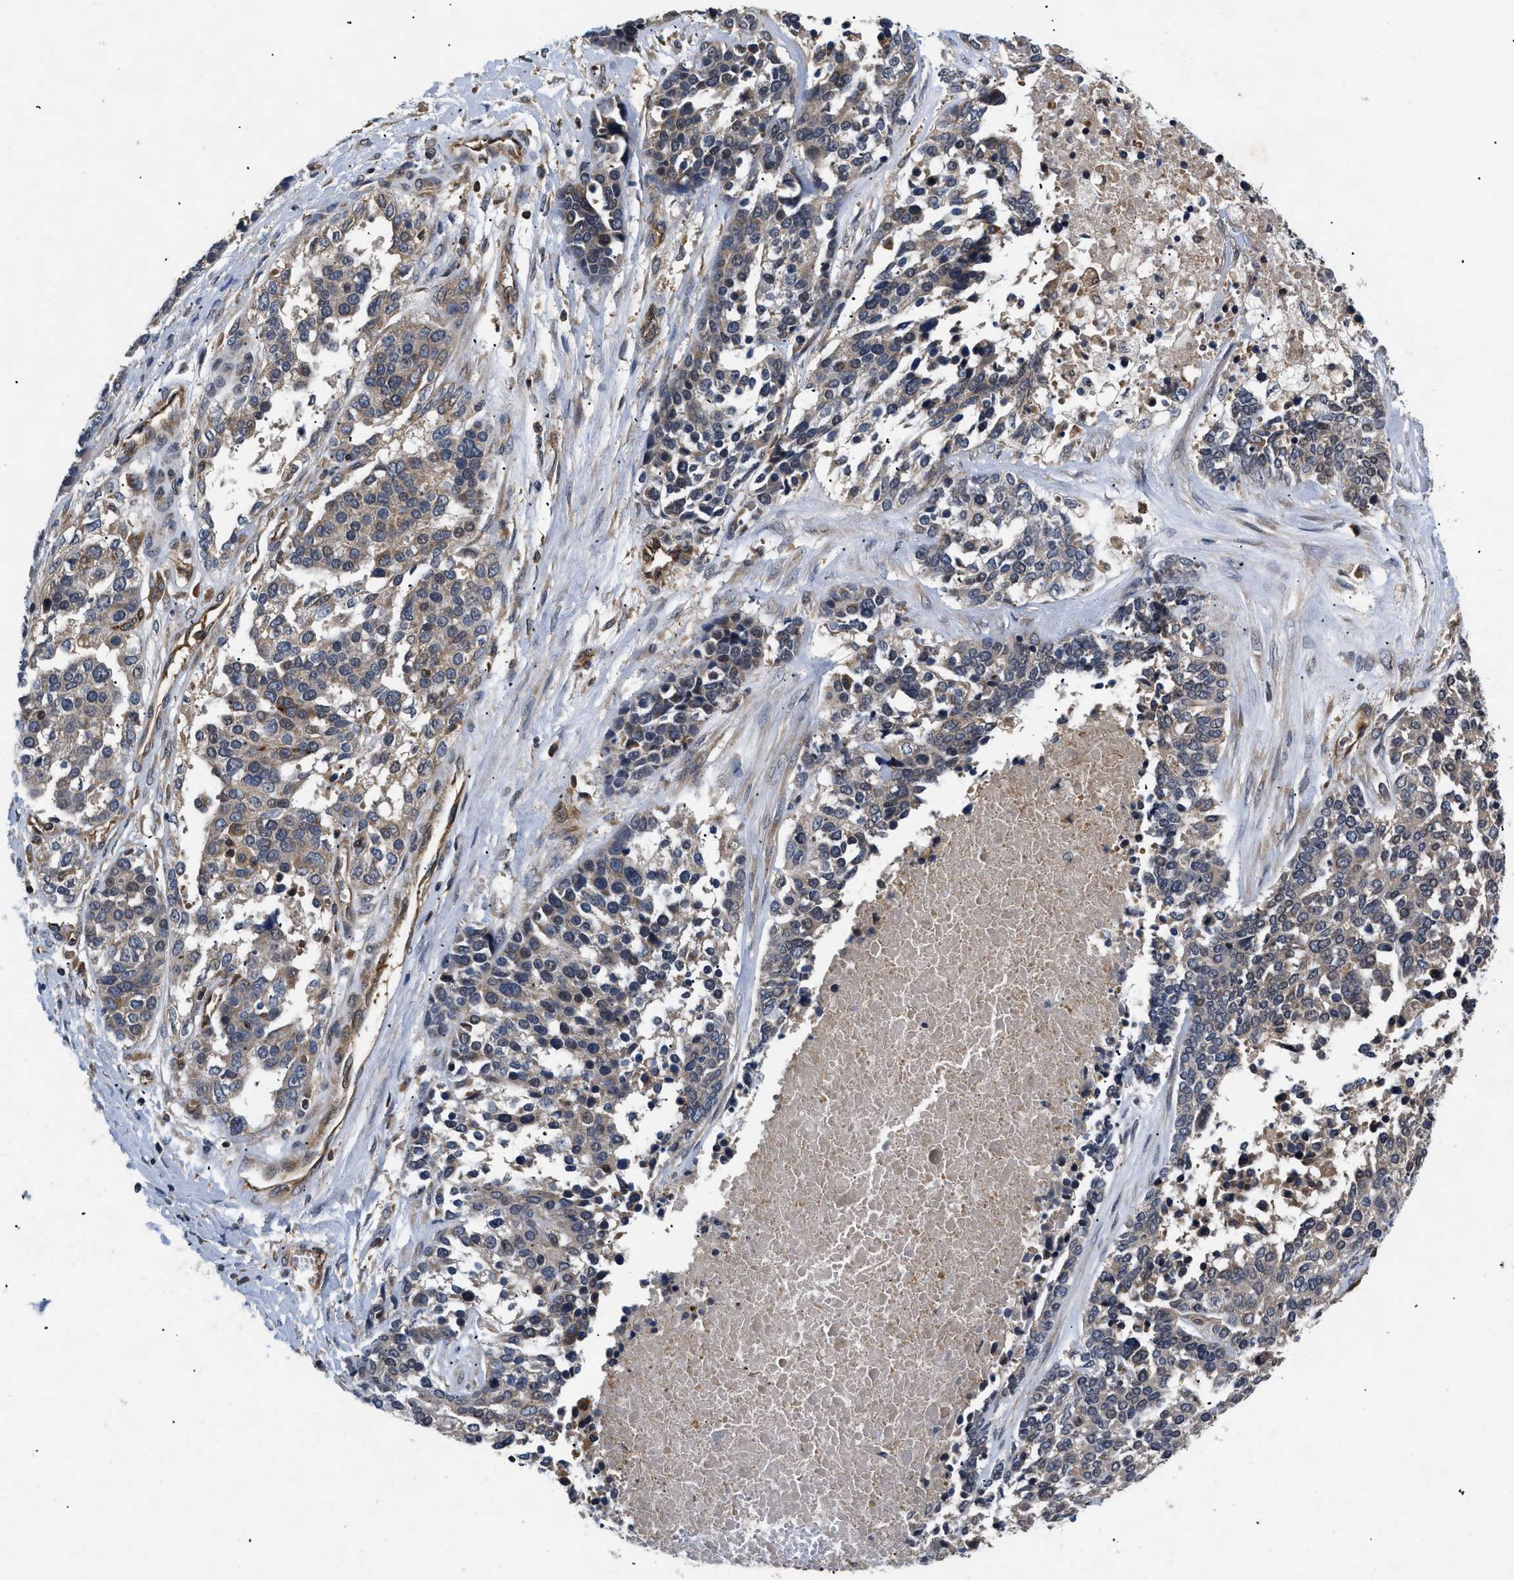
{"staining": {"intensity": "weak", "quantity": ">75%", "location": "cytoplasmic/membranous"}, "tissue": "ovarian cancer", "cell_type": "Tumor cells", "image_type": "cancer", "snomed": [{"axis": "morphology", "description": "Cystadenocarcinoma, serous, NOS"}, {"axis": "topography", "description": "Ovary"}], "caption": "Weak cytoplasmic/membranous expression is appreciated in approximately >75% of tumor cells in ovarian cancer.", "gene": "HMGCR", "patient": {"sex": "female", "age": 44}}